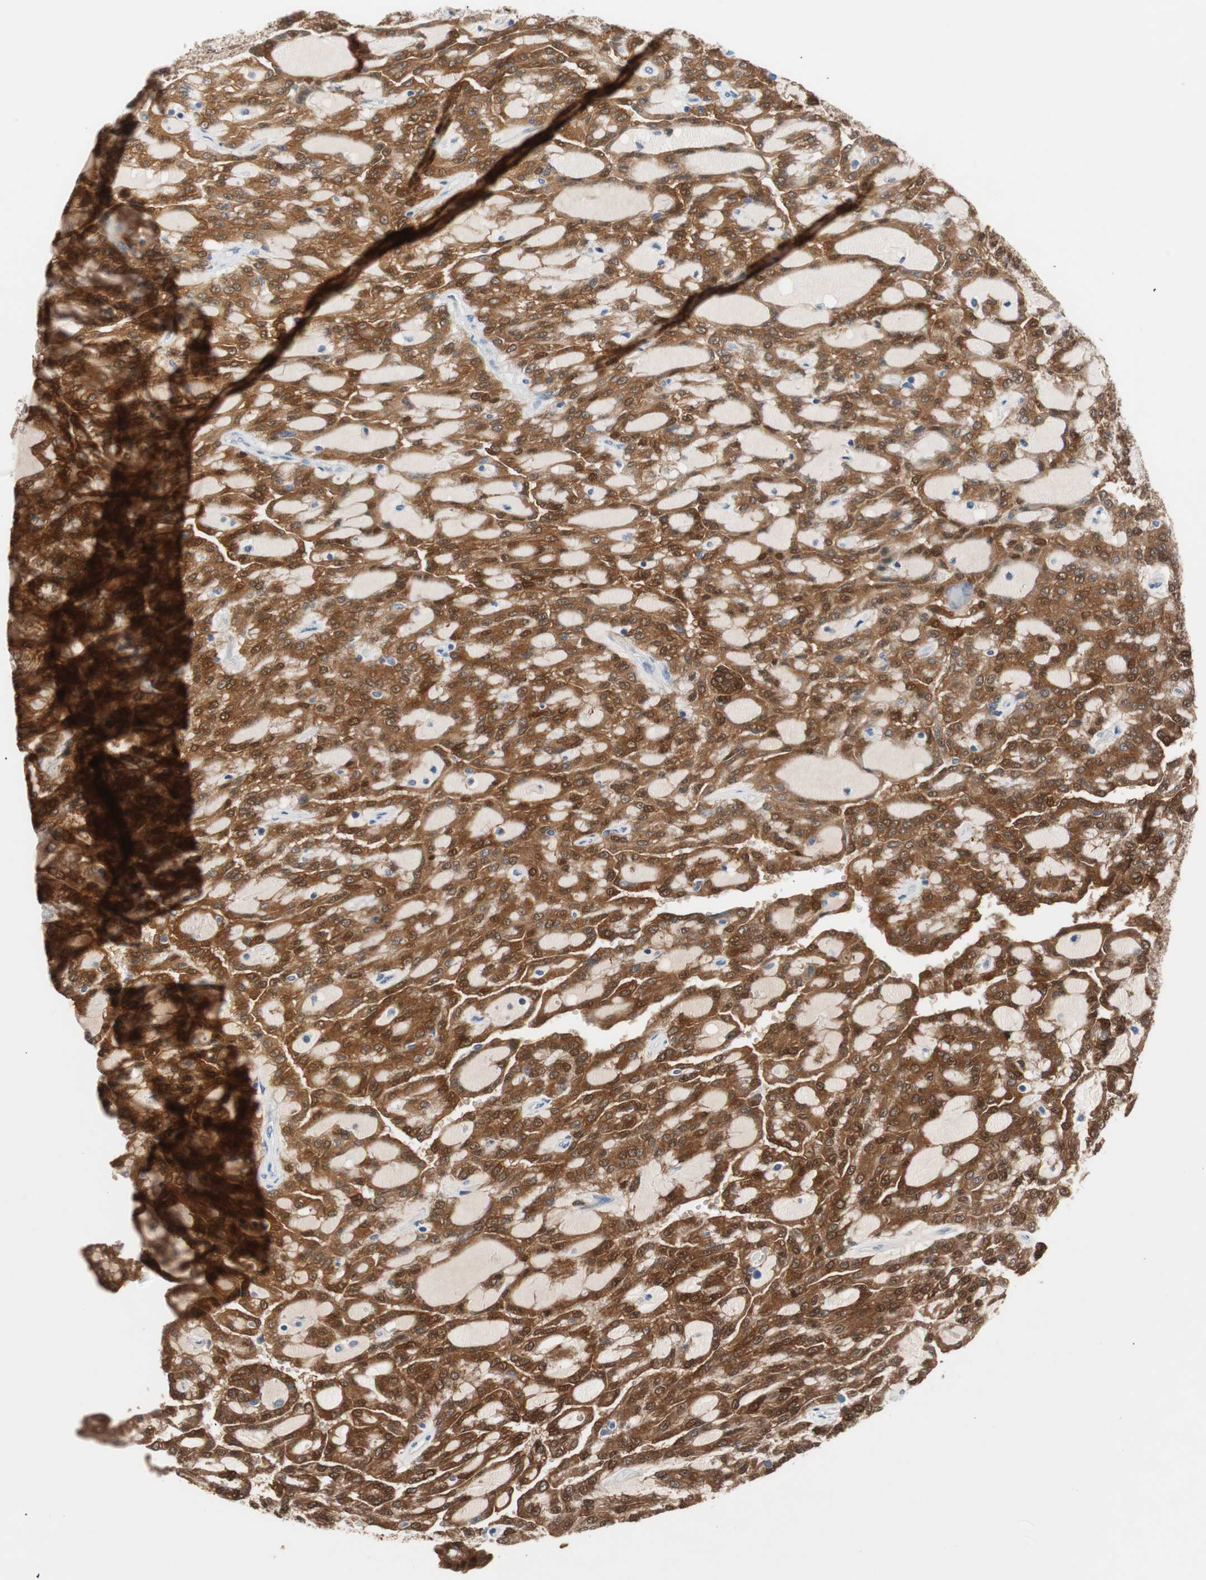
{"staining": {"intensity": "strong", "quantity": ">75%", "location": "cytoplasmic/membranous,nuclear"}, "tissue": "renal cancer", "cell_type": "Tumor cells", "image_type": "cancer", "snomed": [{"axis": "morphology", "description": "Adenocarcinoma, NOS"}, {"axis": "topography", "description": "Kidney"}], "caption": "This is a micrograph of immunohistochemistry (IHC) staining of adenocarcinoma (renal), which shows strong positivity in the cytoplasmic/membranous and nuclear of tumor cells.", "gene": "PDZK1", "patient": {"sex": "male", "age": 63}}